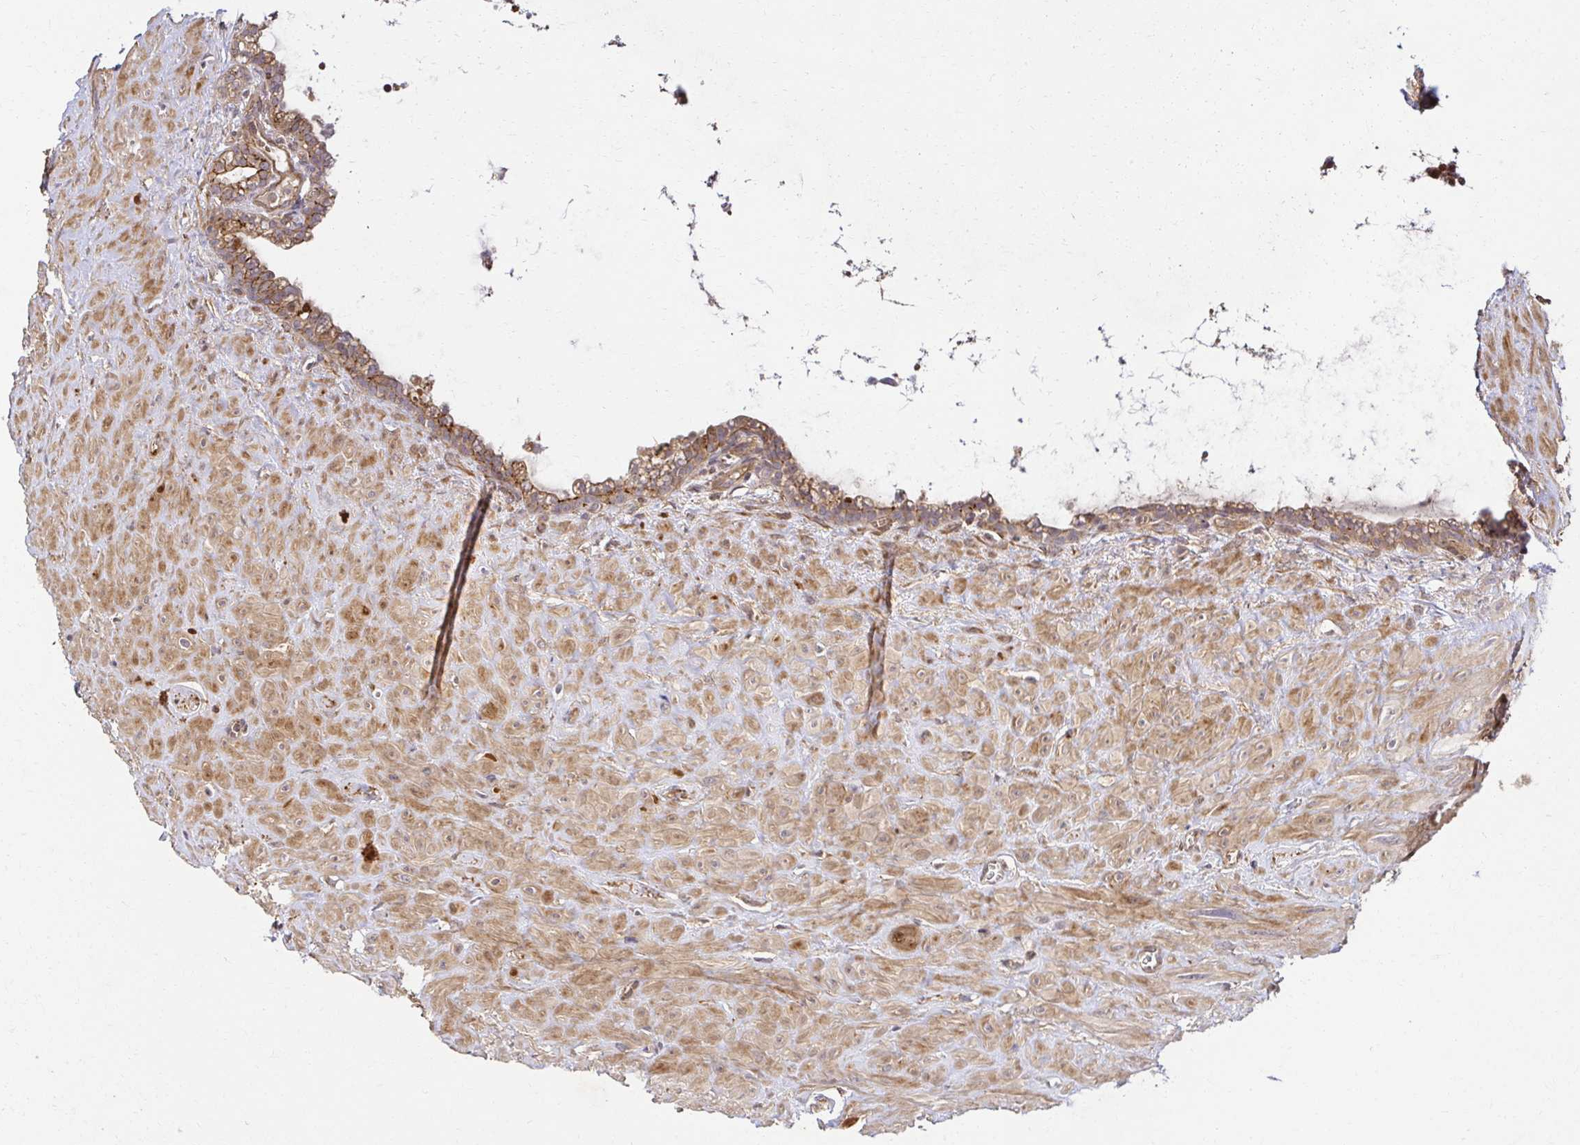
{"staining": {"intensity": "moderate", "quantity": "<25%", "location": "cytoplasmic/membranous"}, "tissue": "seminal vesicle", "cell_type": "Glandular cells", "image_type": "normal", "snomed": [{"axis": "morphology", "description": "Normal tissue, NOS"}, {"axis": "topography", "description": "Seminal veicle"}], "caption": "A low amount of moderate cytoplasmic/membranous staining is identified in about <25% of glandular cells in unremarkable seminal vesicle. Using DAB (3,3'-diaminobenzidine) (brown) and hematoxylin (blue) stains, captured at high magnification using brightfield microscopy.", "gene": "PSMA4", "patient": {"sex": "male", "age": 76}}